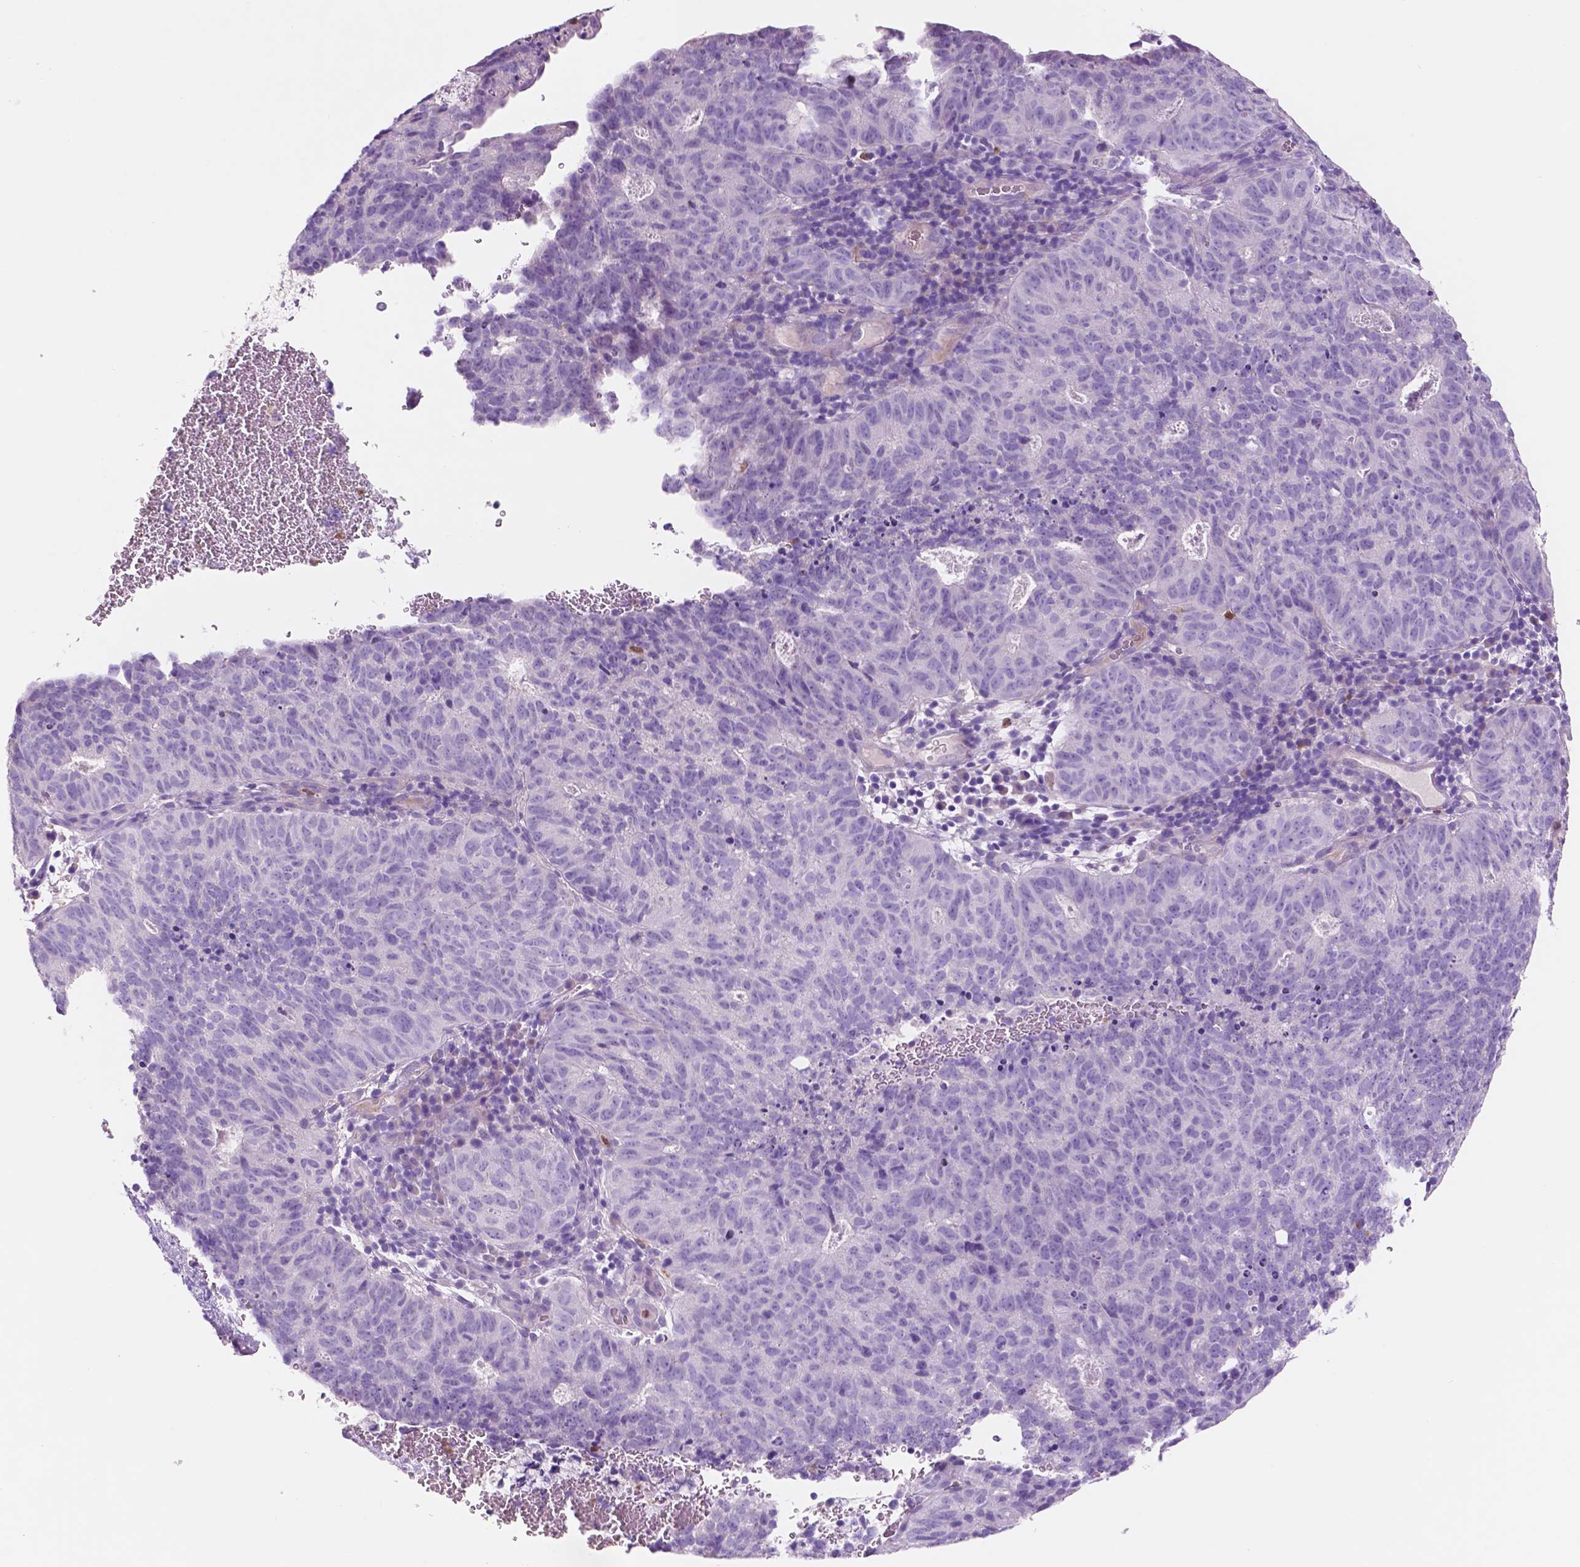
{"staining": {"intensity": "negative", "quantity": "none", "location": "none"}, "tissue": "cervical cancer", "cell_type": "Tumor cells", "image_type": "cancer", "snomed": [{"axis": "morphology", "description": "Adenocarcinoma, NOS"}, {"axis": "topography", "description": "Cervix"}], "caption": "A histopathology image of adenocarcinoma (cervical) stained for a protein displays no brown staining in tumor cells. Brightfield microscopy of immunohistochemistry (IHC) stained with DAB (3,3'-diaminobenzidine) (brown) and hematoxylin (blue), captured at high magnification.", "gene": "CUZD1", "patient": {"sex": "female", "age": 38}}